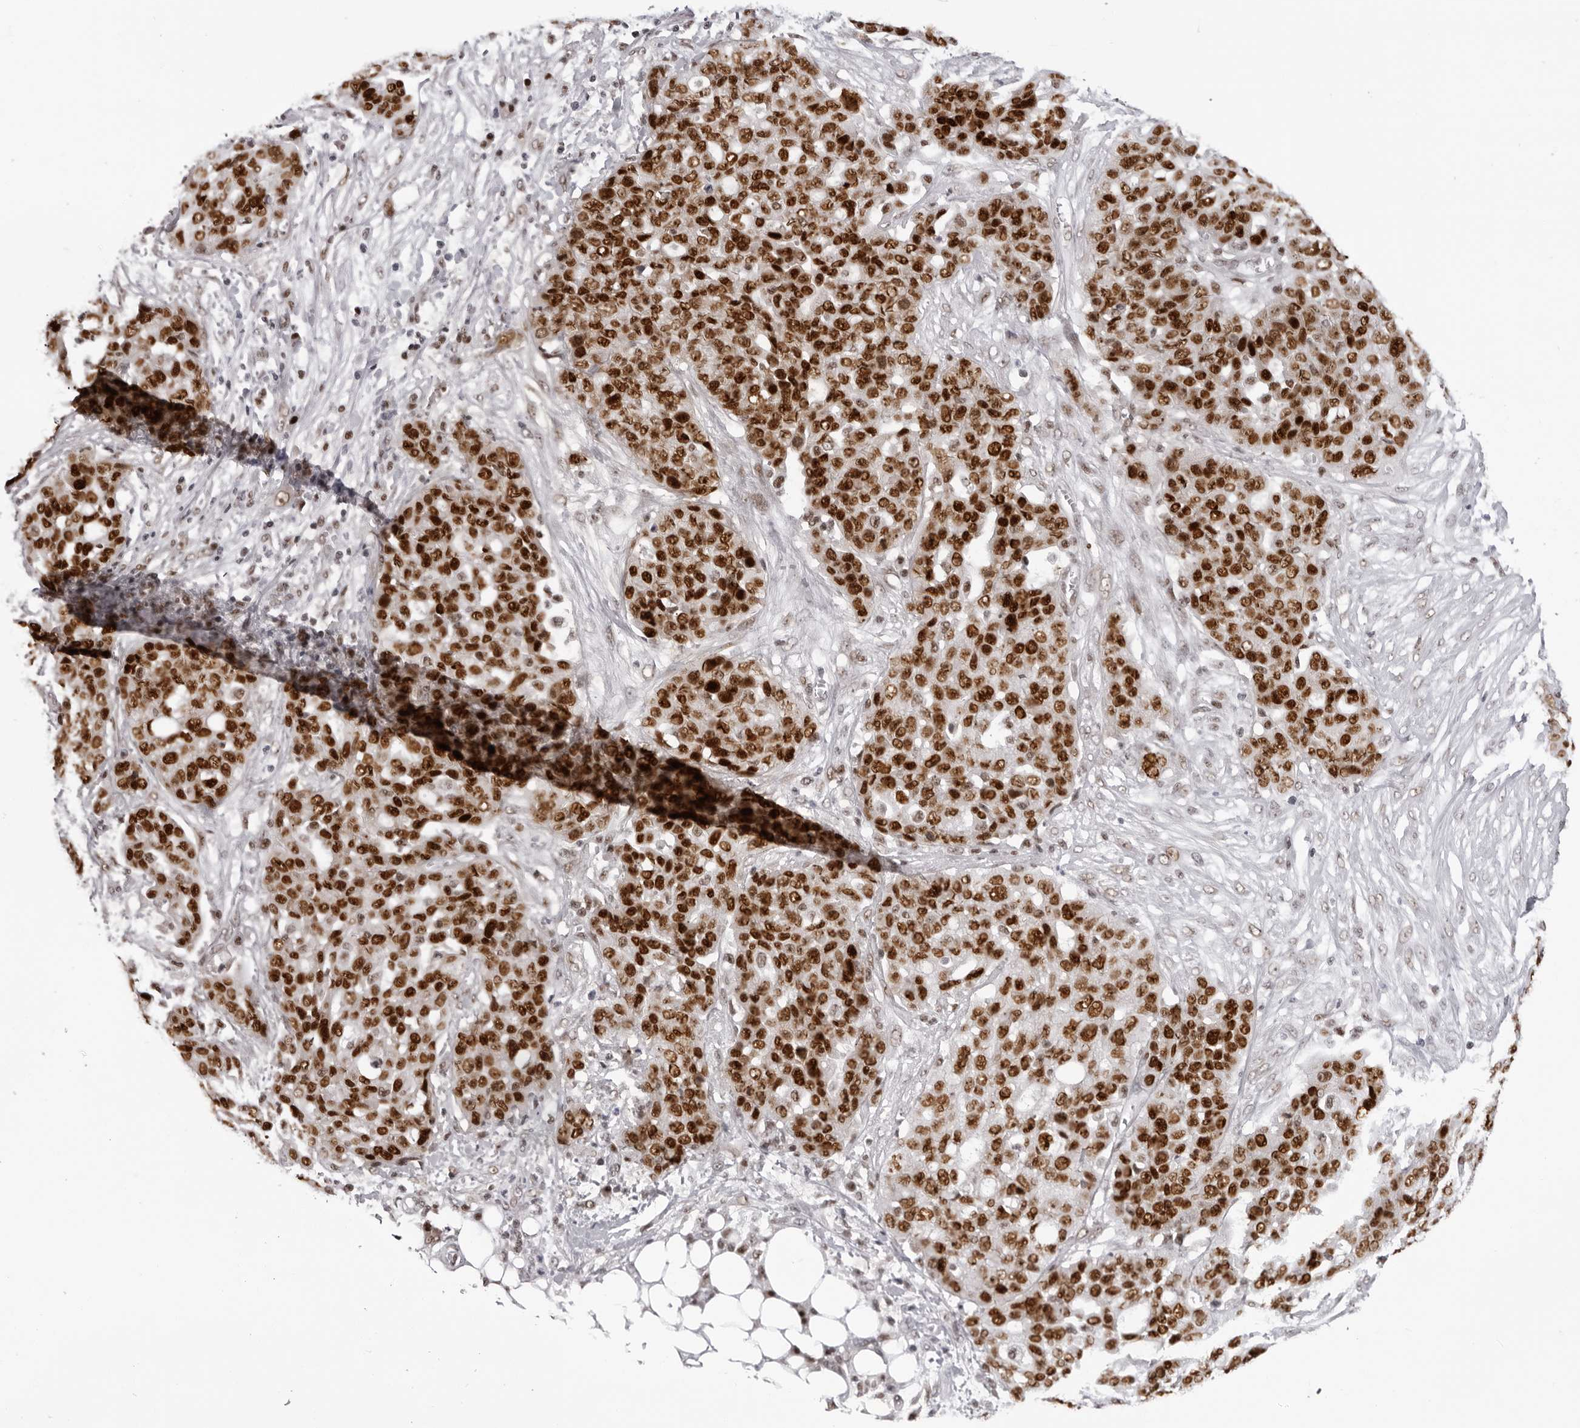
{"staining": {"intensity": "strong", "quantity": ">75%", "location": "nuclear"}, "tissue": "ovarian cancer", "cell_type": "Tumor cells", "image_type": "cancer", "snomed": [{"axis": "morphology", "description": "Cystadenocarcinoma, serous, NOS"}, {"axis": "topography", "description": "Soft tissue"}, {"axis": "topography", "description": "Ovary"}], "caption": "Ovarian cancer stained with DAB (3,3'-diaminobenzidine) IHC exhibits high levels of strong nuclear staining in approximately >75% of tumor cells.", "gene": "HEXIM2", "patient": {"sex": "female", "age": 57}}